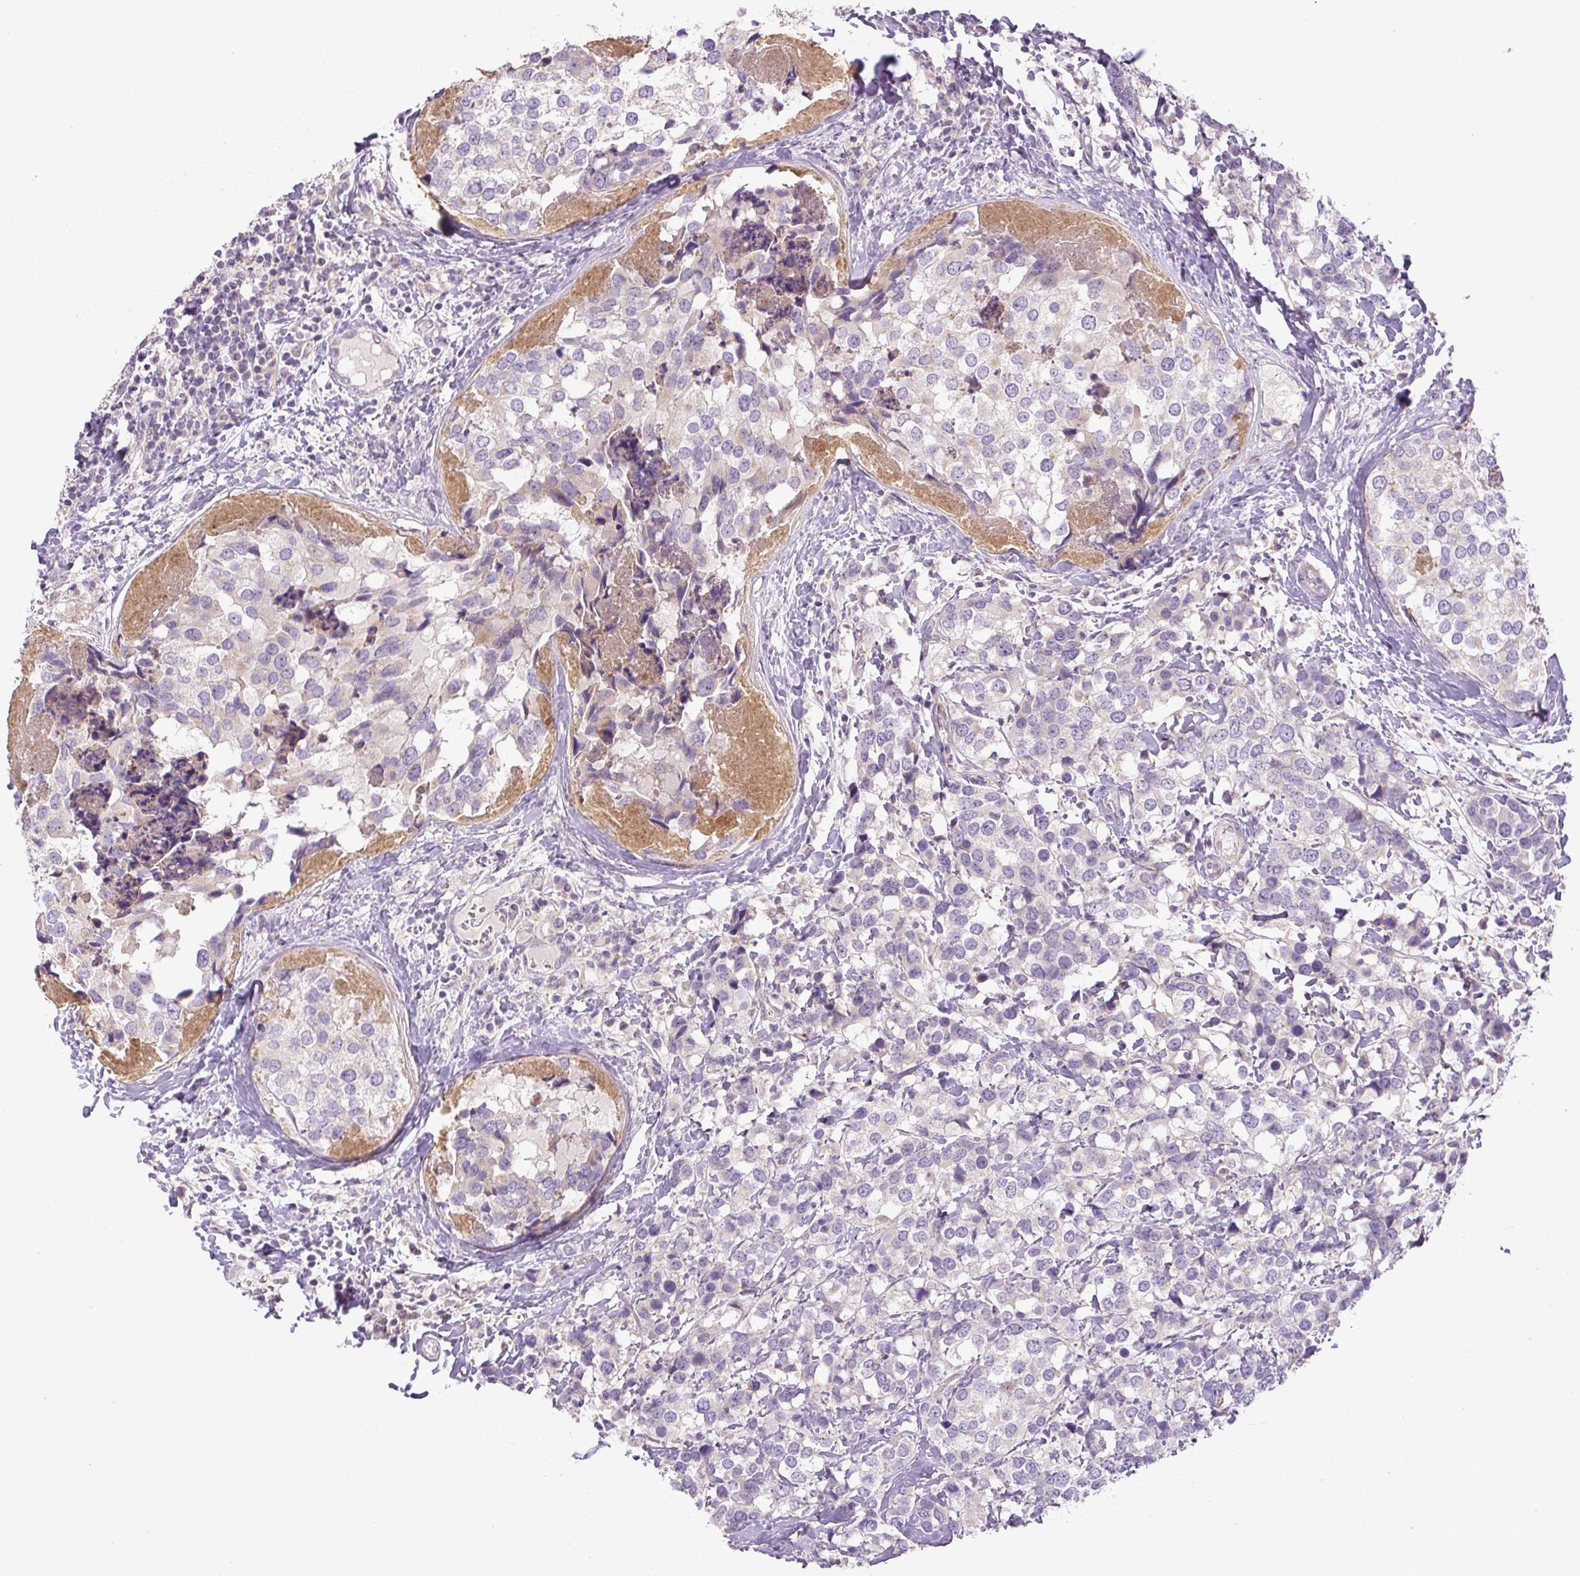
{"staining": {"intensity": "negative", "quantity": "none", "location": "none"}, "tissue": "breast cancer", "cell_type": "Tumor cells", "image_type": "cancer", "snomed": [{"axis": "morphology", "description": "Lobular carcinoma"}, {"axis": "topography", "description": "Breast"}], "caption": "Tumor cells show no significant positivity in lobular carcinoma (breast).", "gene": "UBL3", "patient": {"sex": "female", "age": 59}}